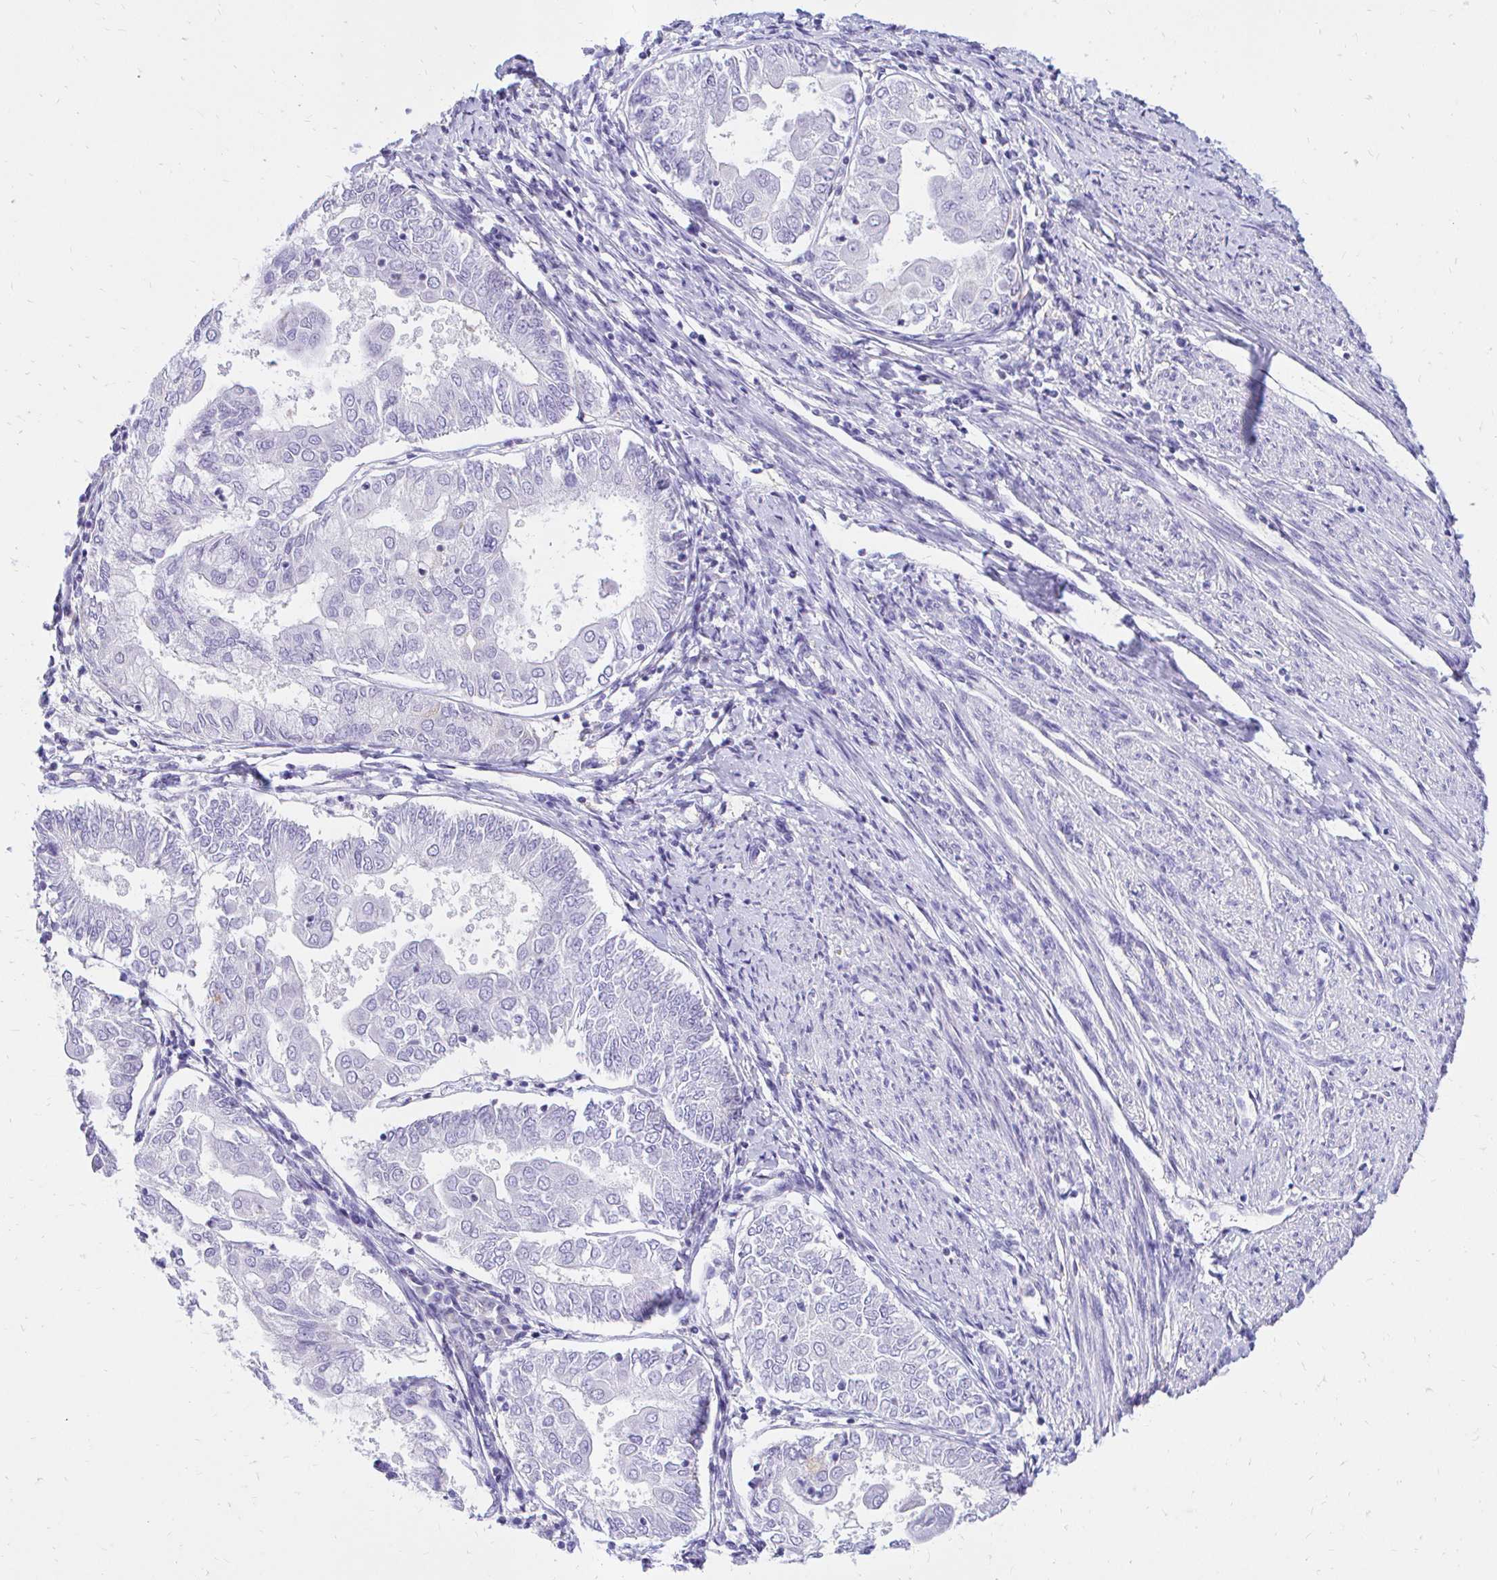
{"staining": {"intensity": "negative", "quantity": "none", "location": "none"}, "tissue": "endometrial cancer", "cell_type": "Tumor cells", "image_type": "cancer", "snomed": [{"axis": "morphology", "description": "Adenocarcinoma, NOS"}, {"axis": "topography", "description": "Endometrium"}], "caption": "This photomicrograph is of adenocarcinoma (endometrial) stained with IHC to label a protein in brown with the nuclei are counter-stained blue. There is no expression in tumor cells.", "gene": "FATE1", "patient": {"sex": "female", "age": 68}}